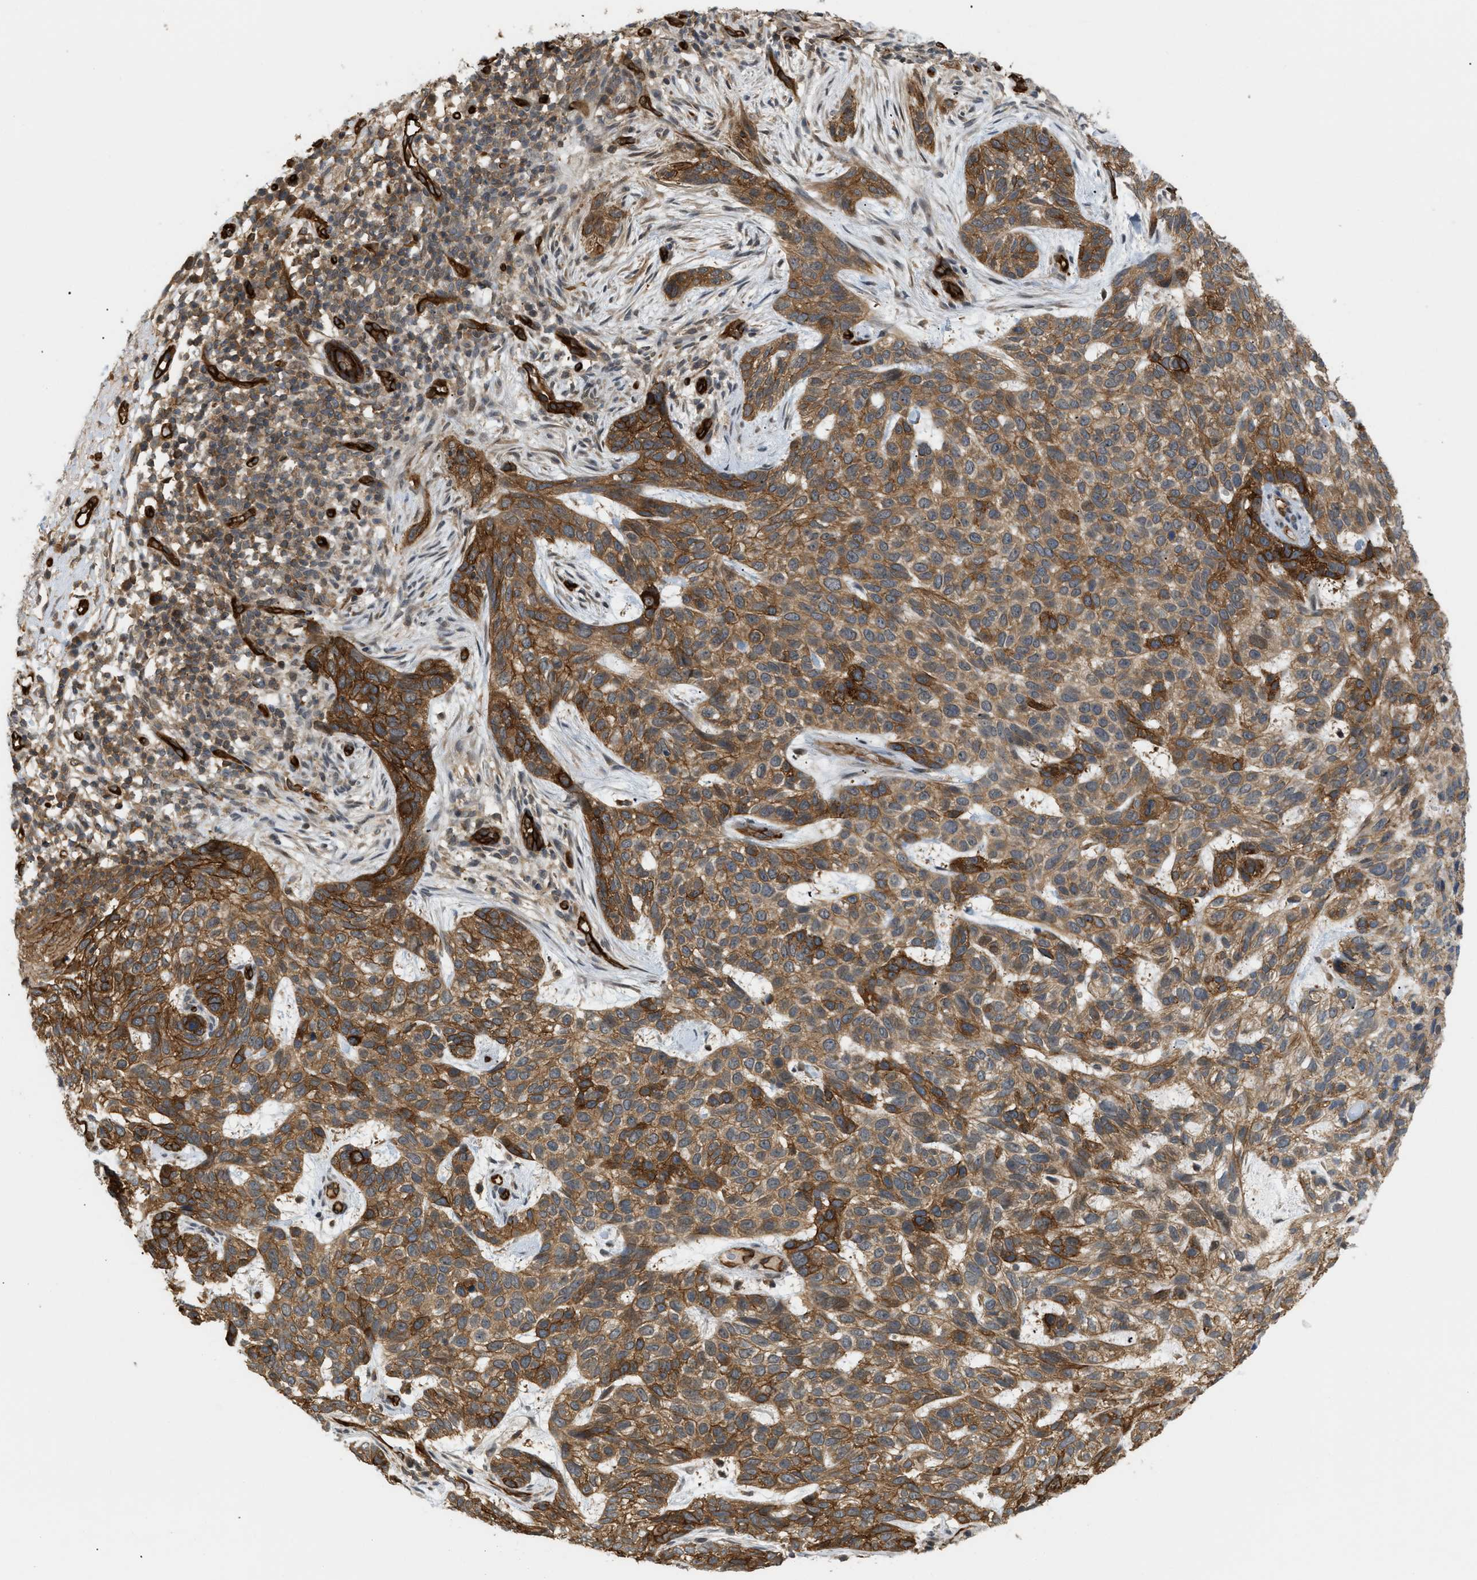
{"staining": {"intensity": "moderate", "quantity": ">75%", "location": "cytoplasmic/membranous"}, "tissue": "skin cancer", "cell_type": "Tumor cells", "image_type": "cancer", "snomed": [{"axis": "morphology", "description": "Normal tissue, NOS"}, {"axis": "morphology", "description": "Basal cell carcinoma"}, {"axis": "topography", "description": "Skin"}], "caption": "High-power microscopy captured an immunohistochemistry micrograph of skin basal cell carcinoma, revealing moderate cytoplasmic/membranous expression in about >75% of tumor cells.", "gene": "PALMD", "patient": {"sex": "male", "age": 79}}